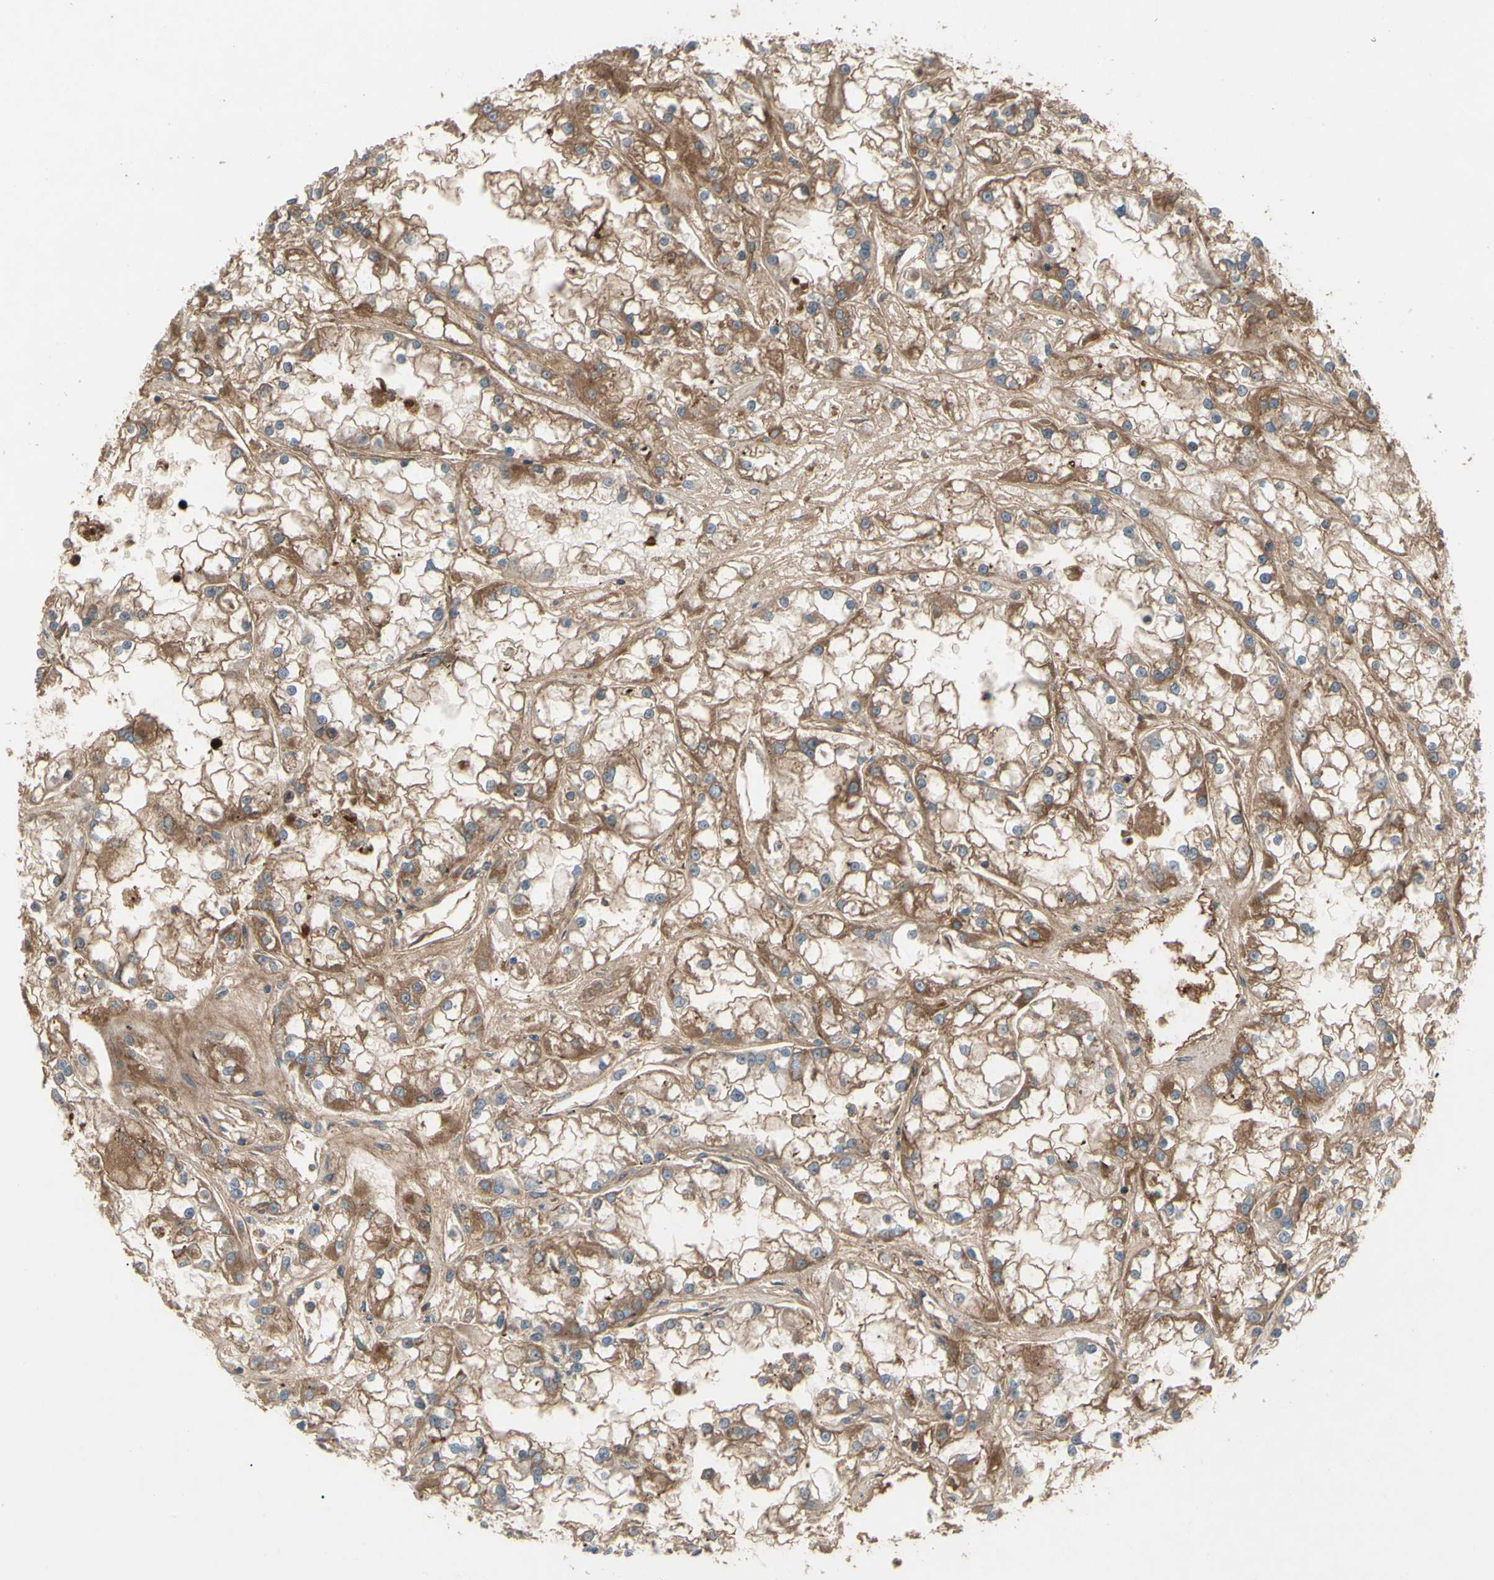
{"staining": {"intensity": "moderate", "quantity": "25%-75%", "location": "cytoplasmic/membranous"}, "tissue": "renal cancer", "cell_type": "Tumor cells", "image_type": "cancer", "snomed": [{"axis": "morphology", "description": "Adenocarcinoma, NOS"}, {"axis": "topography", "description": "Kidney"}], "caption": "Renal cancer was stained to show a protein in brown. There is medium levels of moderate cytoplasmic/membranous positivity in about 25%-75% of tumor cells.", "gene": "SPTLC1", "patient": {"sex": "female", "age": 52}}